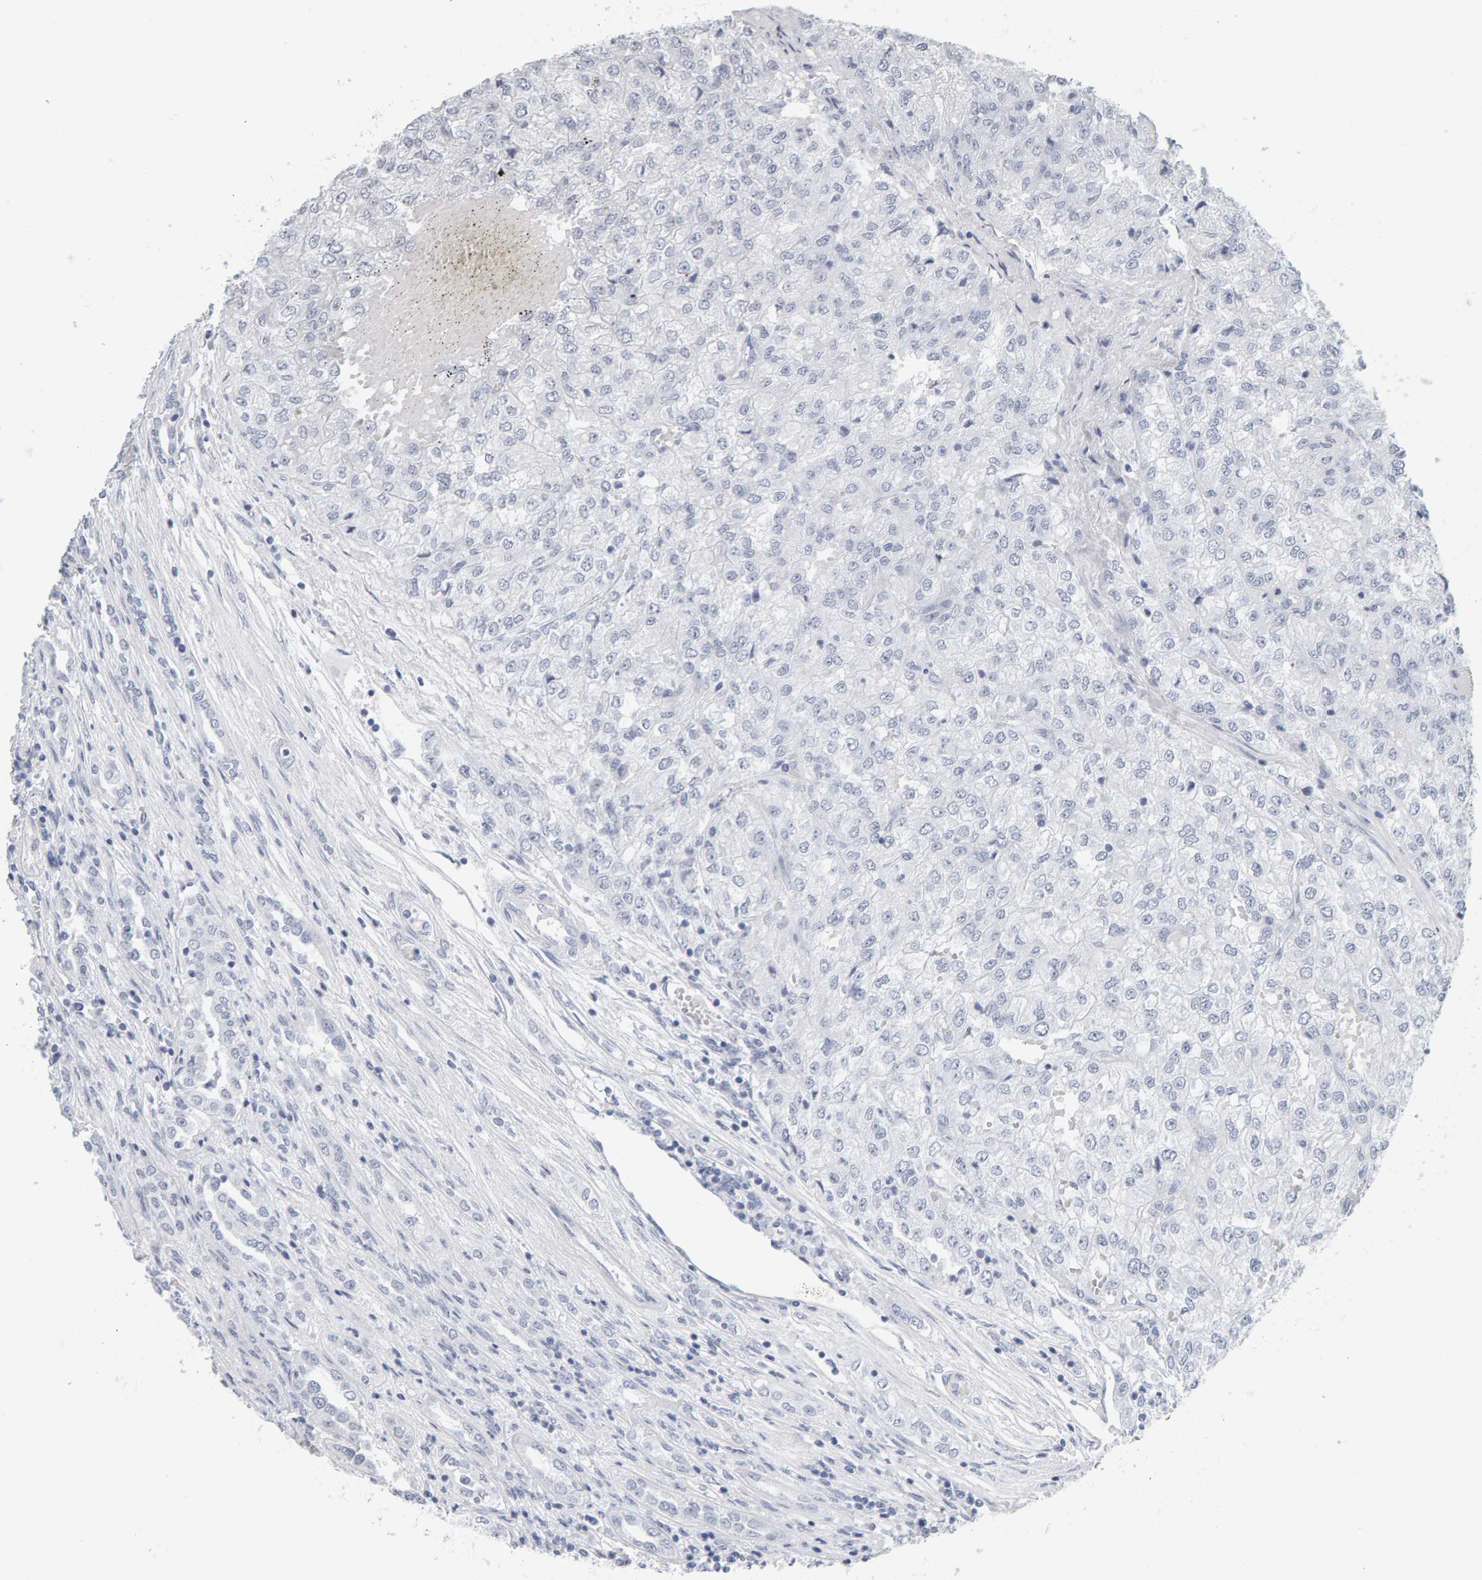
{"staining": {"intensity": "negative", "quantity": "none", "location": "none"}, "tissue": "renal cancer", "cell_type": "Tumor cells", "image_type": "cancer", "snomed": [{"axis": "morphology", "description": "Adenocarcinoma, NOS"}, {"axis": "topography", "description": "Kidney"}], "caption": "The photomicrograph exhibits no significant expression in tumor cells of renal adenocarcinoma. The staining is performed using DAB (3,3'-diaminobenzidine) brown chromogen with nuclei counter-stained in using hematoxylin.", "gene": "SPACA3", "patient": {"sex": "female", "age": 54}}